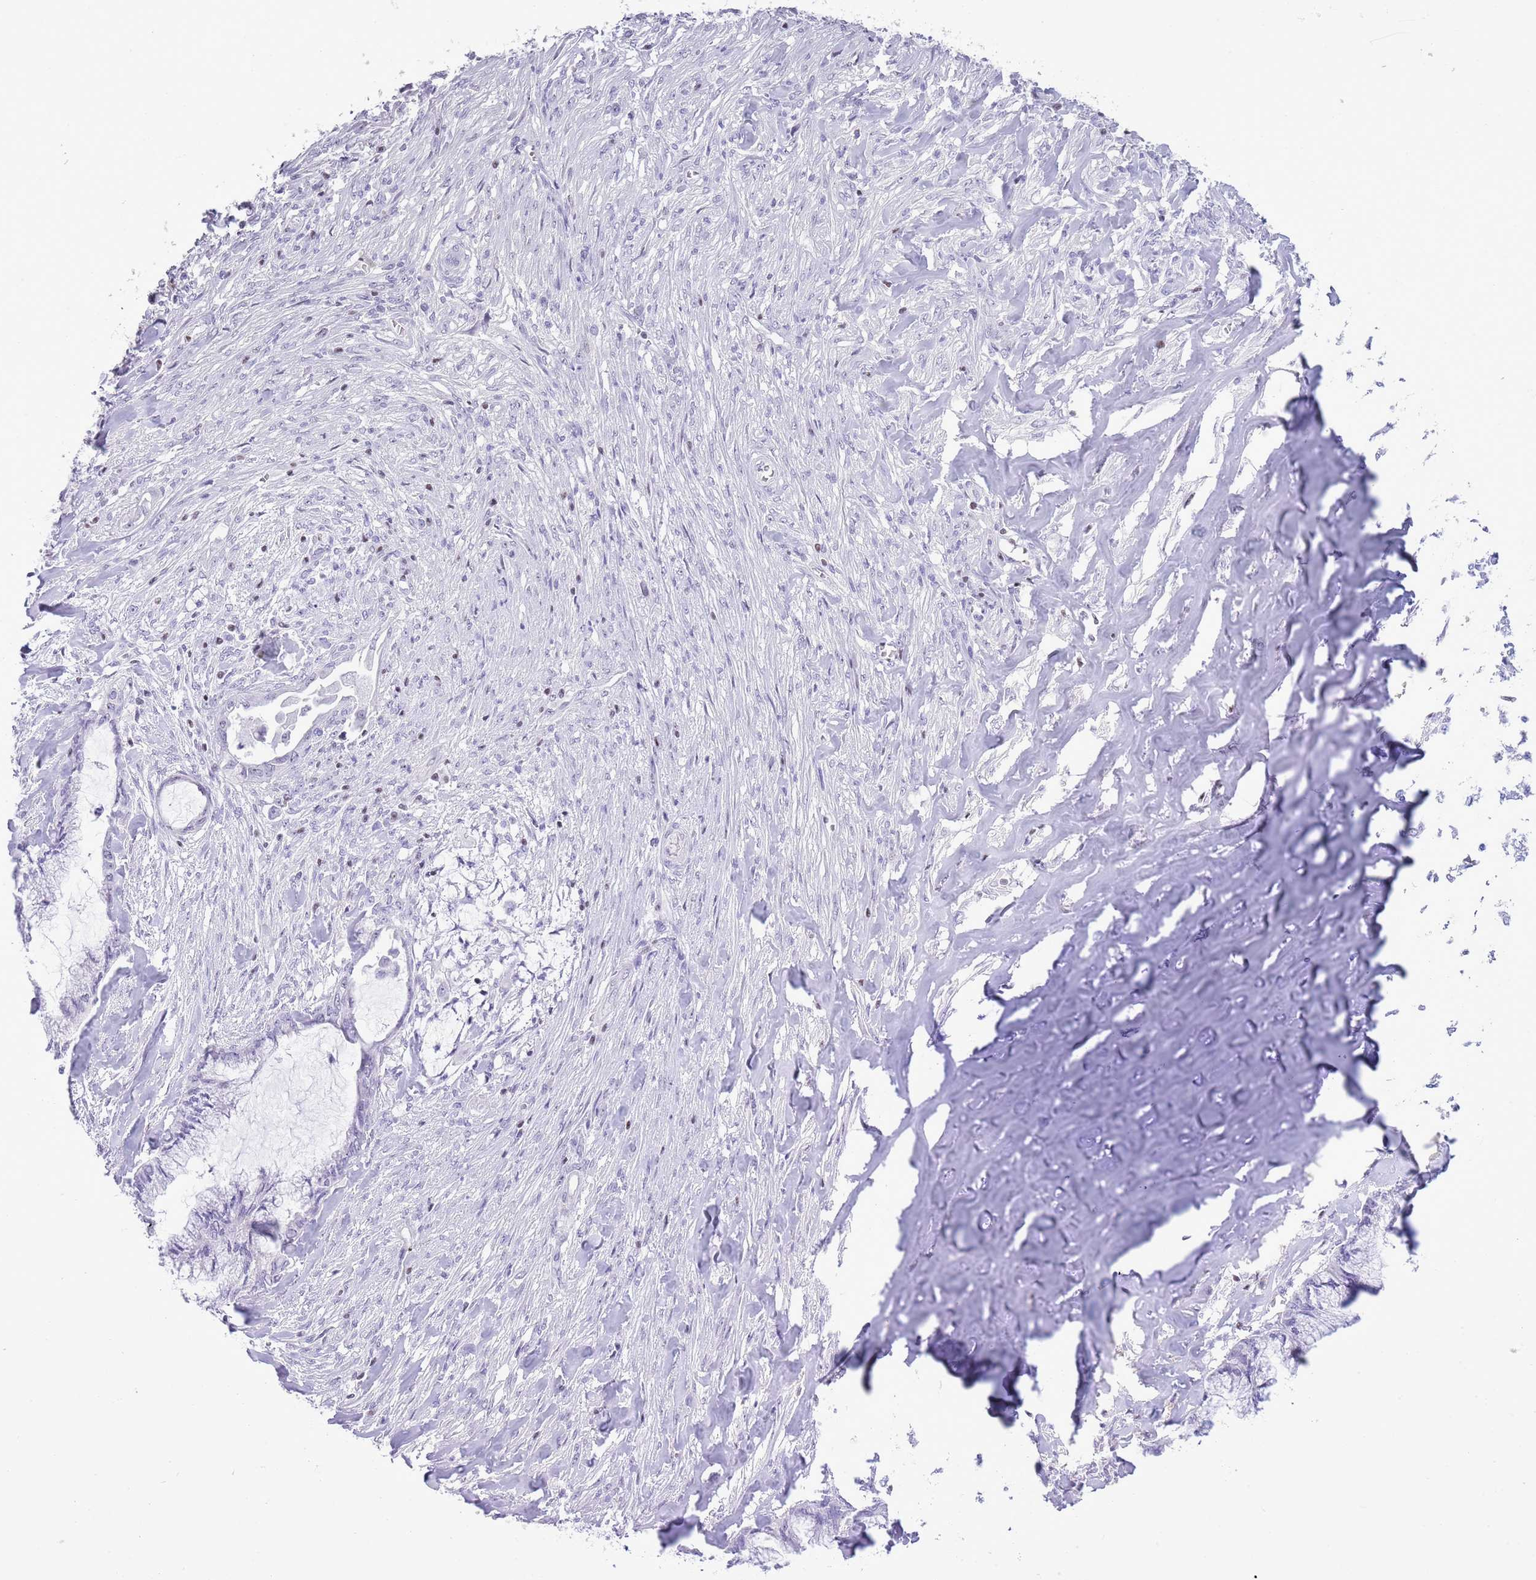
{"staining": {"intensity": "negative", "quantity": "none", "location": "none"}, "tissue": "endometrial cancer", "cell_type": "Tumor cells", "image_type": "cancer", "snomed": [{"axis": "morphology", "description": "Adenocarcinoma, NOS"}, {"axis": "topography", "description": "Endometrium"}], "caption": "Immunohistochemical staining of adenocarcinoma (endometrial) reveals no significant expression in tumor cells.", "gene": "BCL11B", "patient": {"sex": "female", "age": 86}}